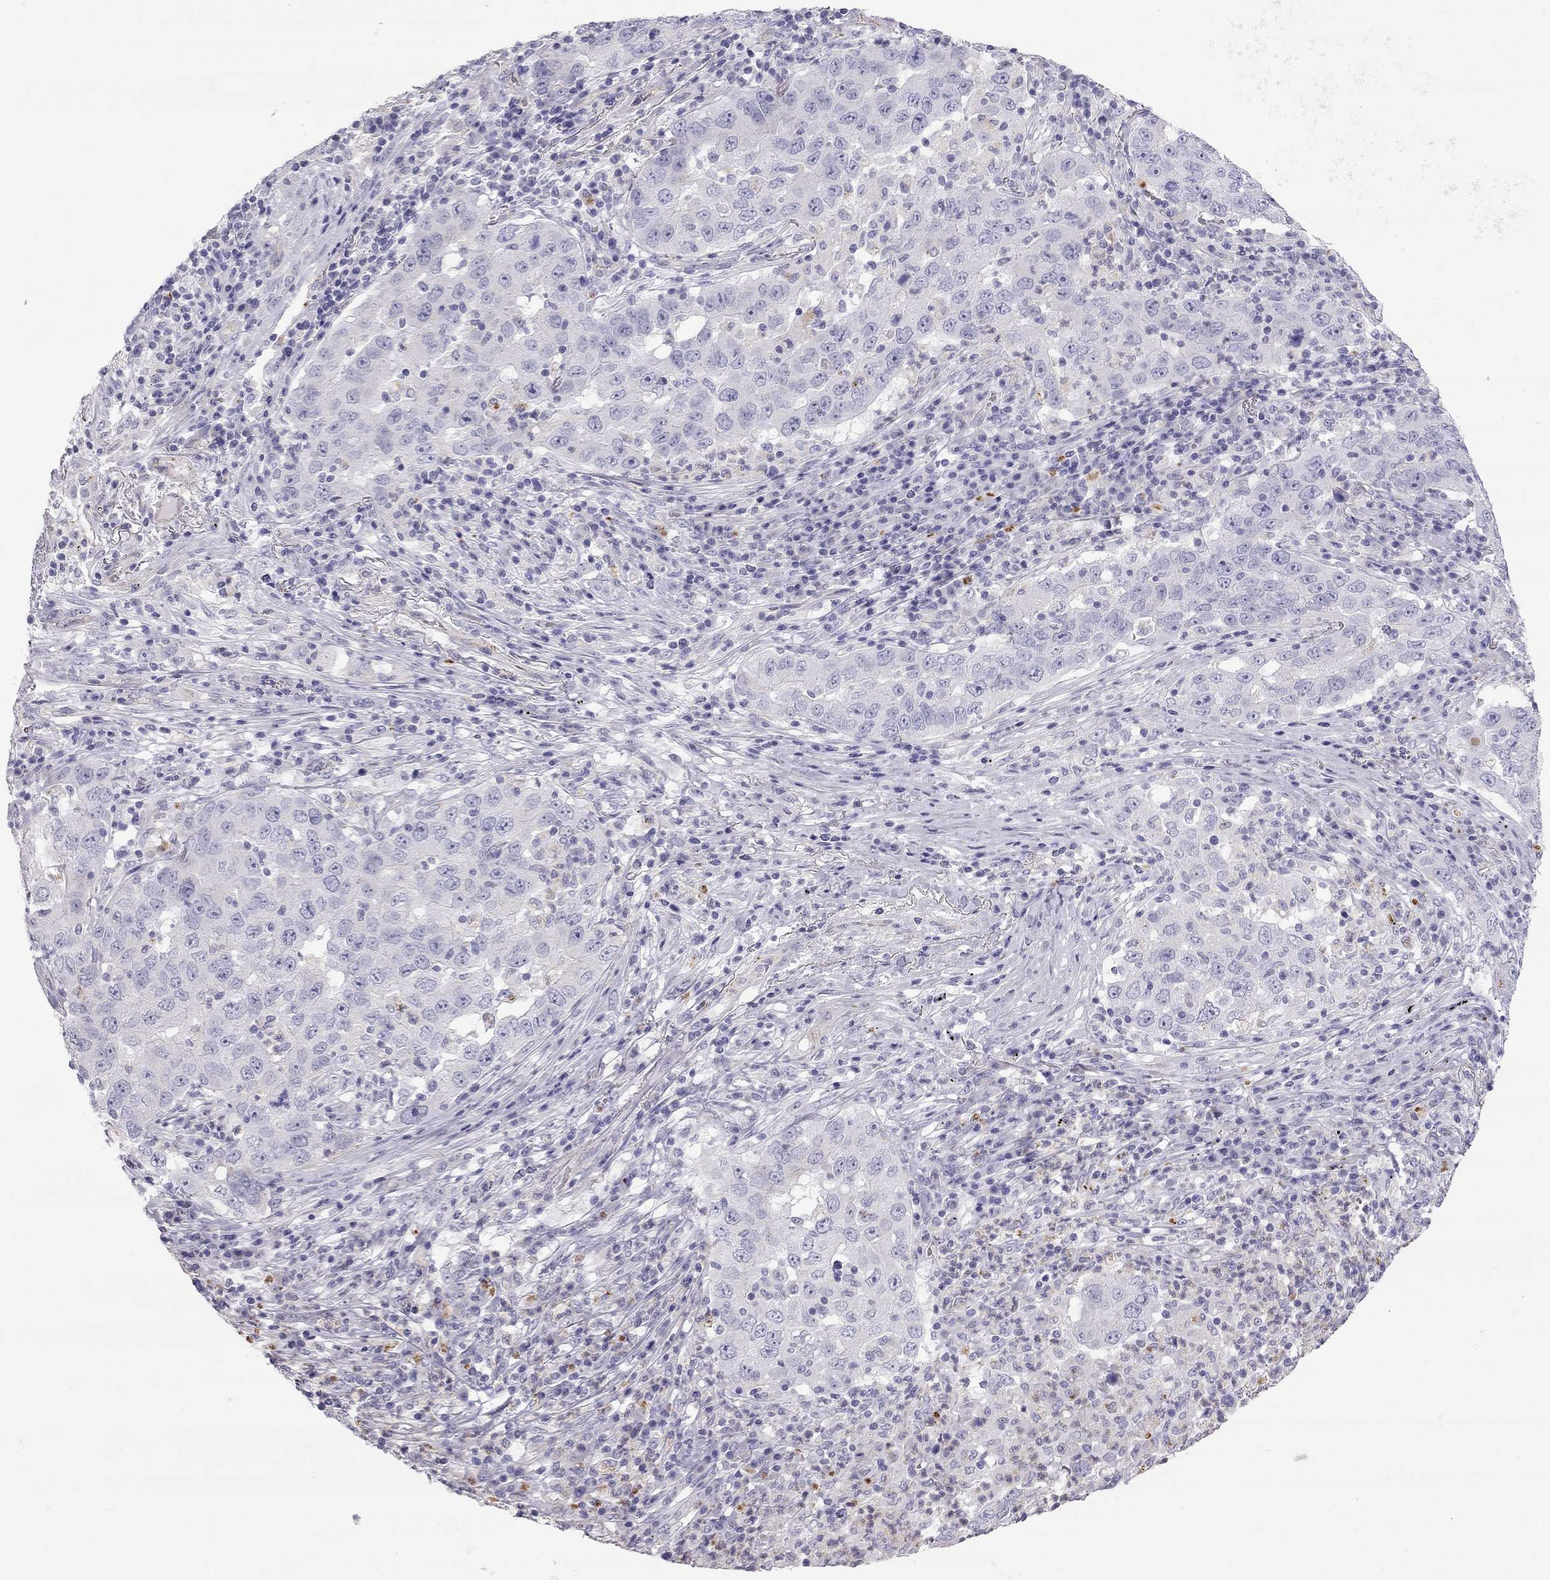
{"staining": {"intensity": "negative", "quantity": "none", "location": "none"}, "tissue": "lung cancer", "cell_type": "Tumor cells", "image_type": "cancer", "snomed": [{"axis": "morphology", "description": "Adenocarcinoma, NOS"}, {"axis": "topography", "description": "Lung"}], "caption": "An immunohistochemistry micrograph of lung cancer (adenocarcinoma) is shown. There is no staining in tumor cells of lung cancer (adenocarcinoma). The staining was performed using DAB (3,3'-diaminobenzidine) to visualize the protein expression in brown, while the nuclei were stained in blue with hematoxylin (Magnification: 20x).", "gene": "TDRD6", "patient": {"sex": "male", "age": 73}}